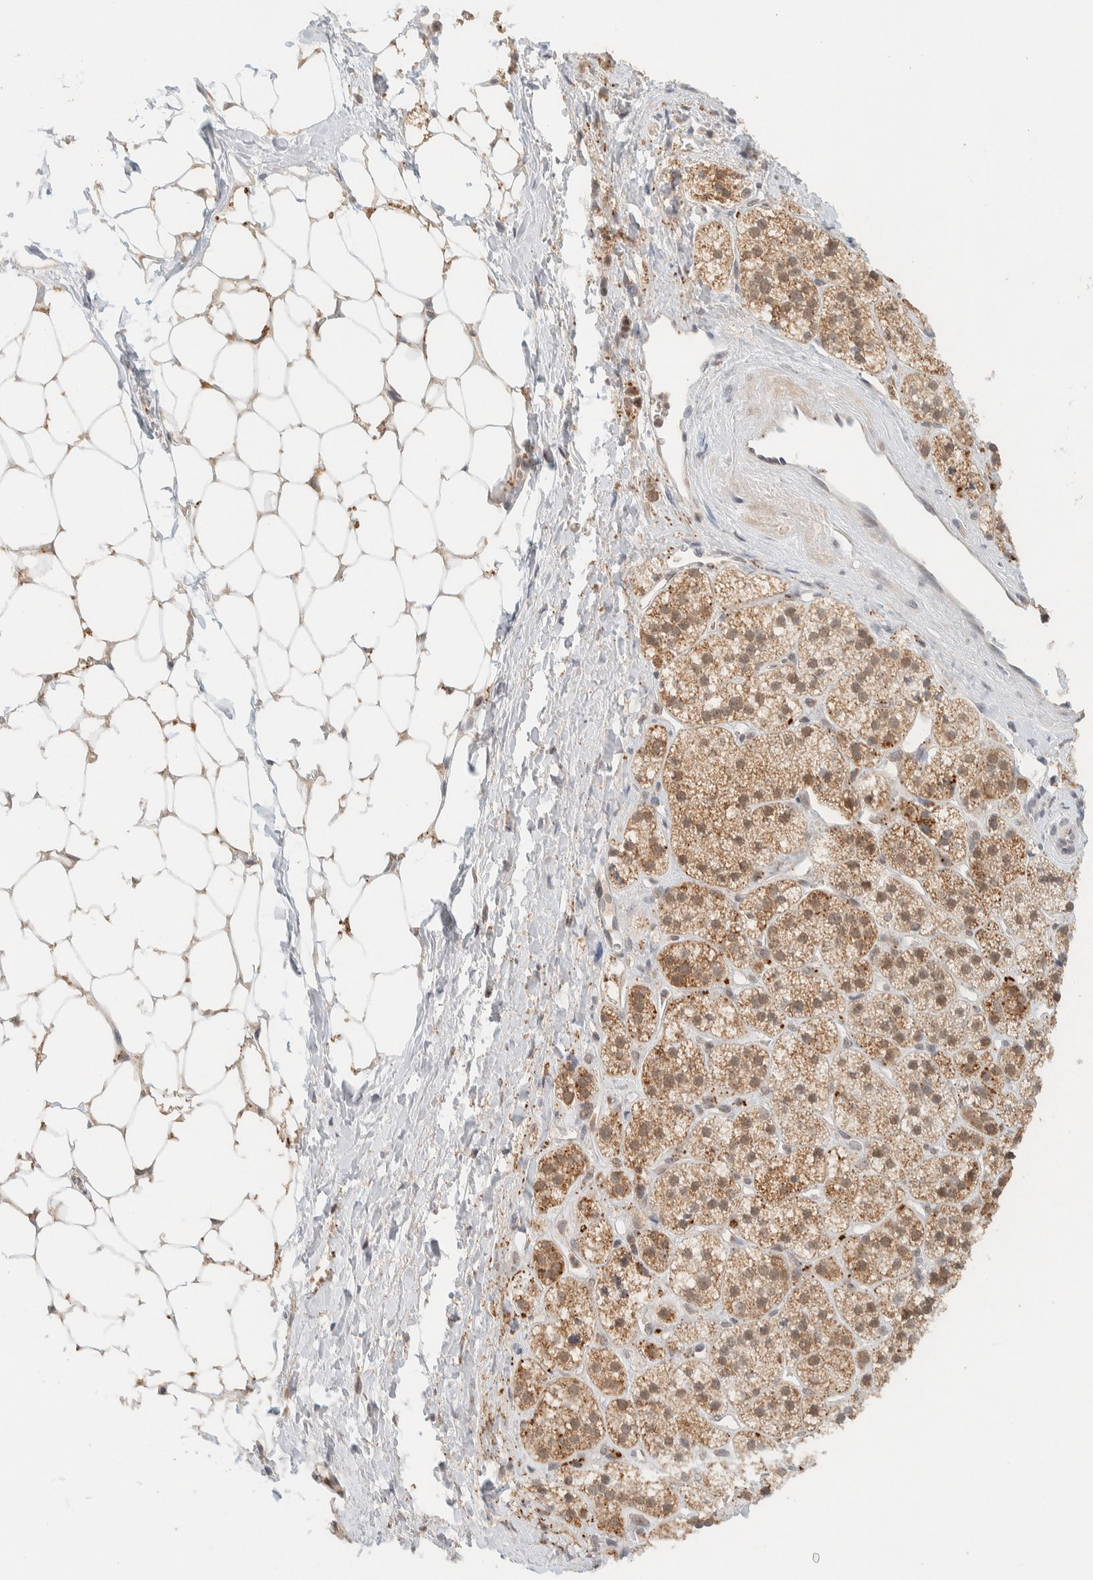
{"staining": {"intensity": "moderate", "quantity": ">75%", "location": "cytoplasmic/membranous"}, "tissue": "adrenal gland", "cell_type": "Glandular cells", "image_type": "normal", "snomed": [{"axis": "morphology", "description": "Normal tissue, NOS"}, {"axis": "topography", "description": "Adrenal gland"}], "caption": "High-magnification brightfield microscopy of unremarkable adrenal gland stained with DAB (brown) and counterstained with hematoxylin (blue). glandular cells exhibit moderate cytoplasmic/membranous expression is seen in about>75% of cells.", "gene": "MRPL41", "patient": {"sex": "male", "age": 56}}